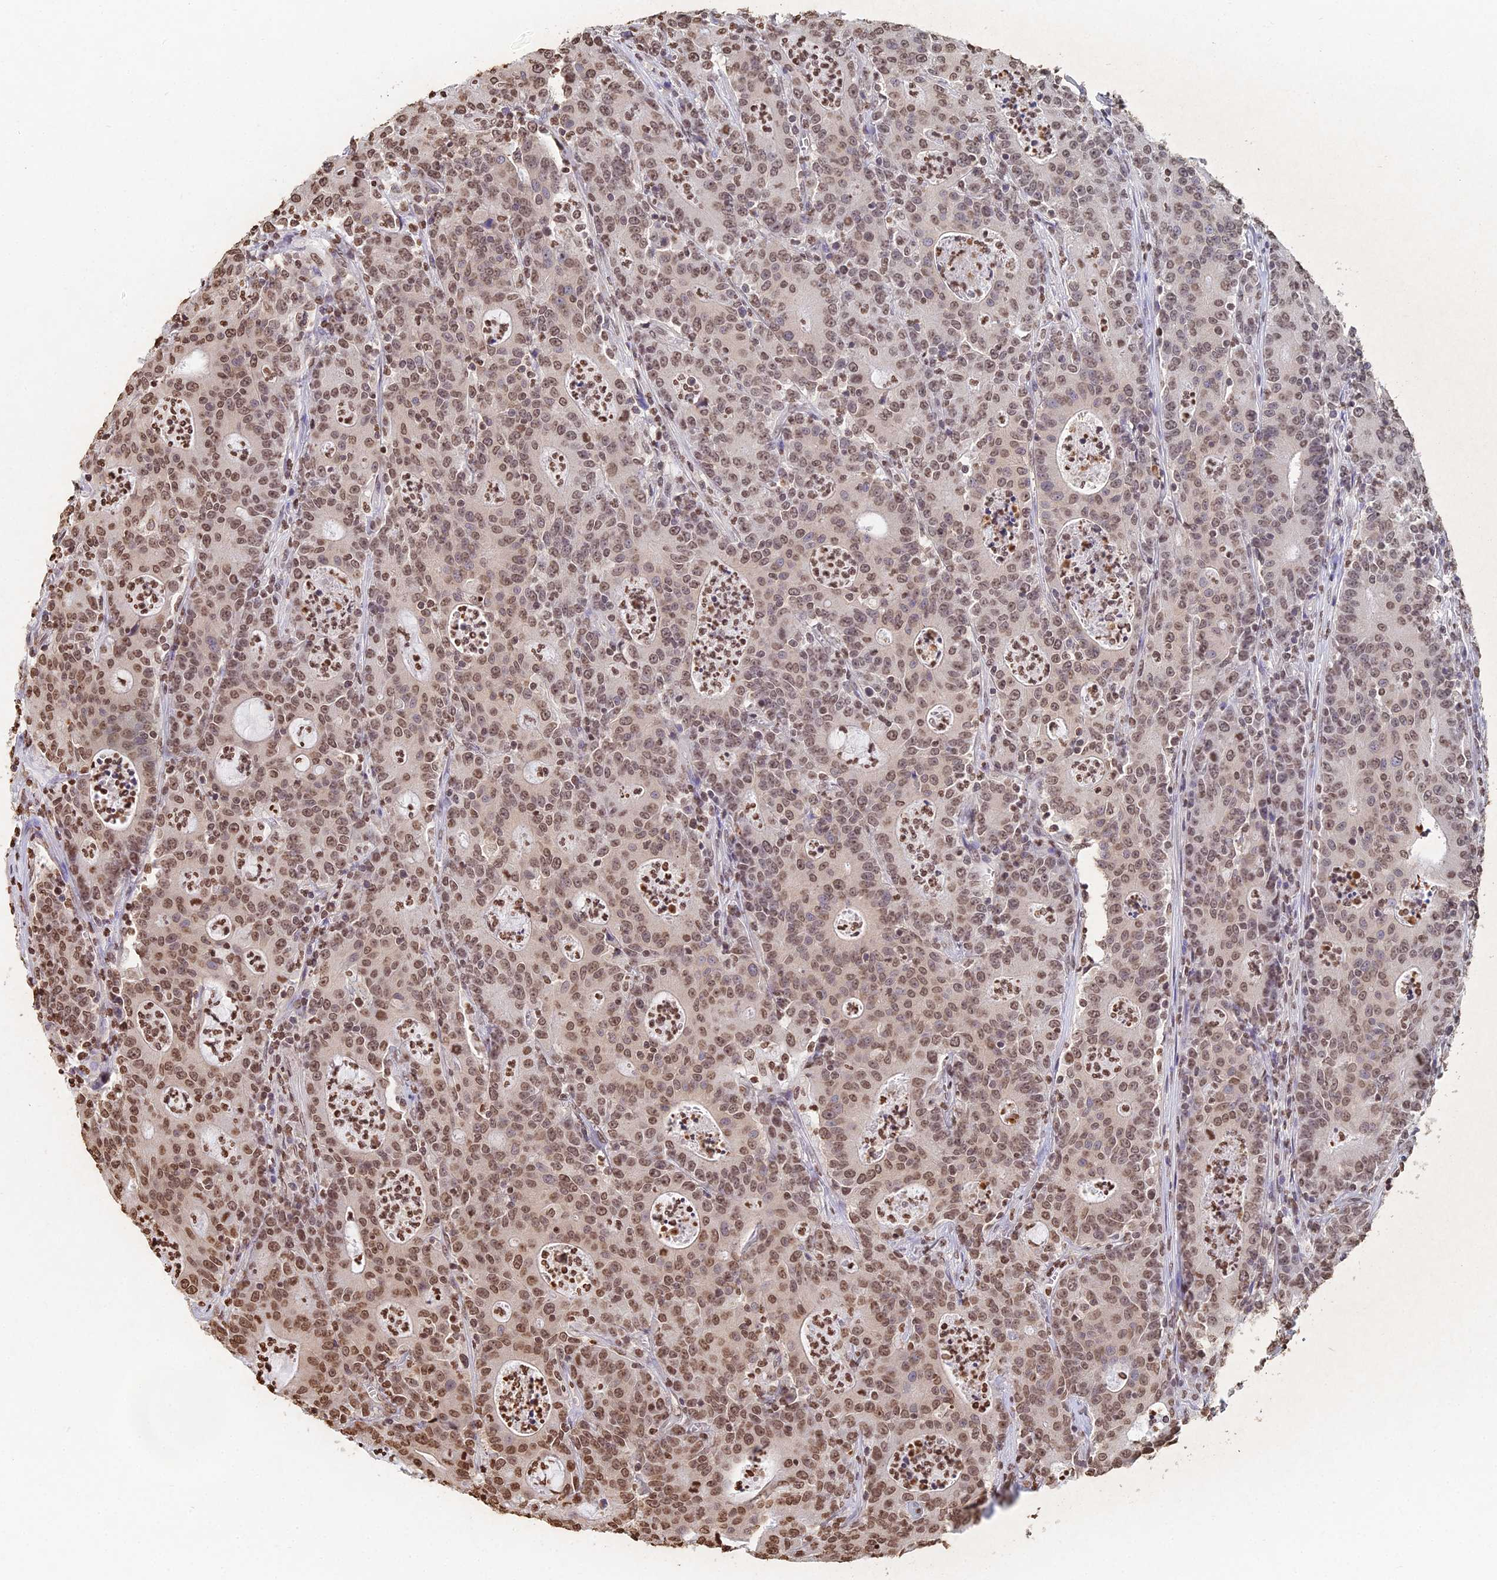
{"staining": {"intensity": "moderate", "quantity": ">75%", "location": "nuclear"}, "tissue": "colorectal cancer", "cell_type": "Tumor cells", "image_type": "cancer", "snomed": [{"axis": "morphology", "description": "Adenocarcinoma, NOS"}, {"axis": "topography", "description": "Colon"}], "caption": "This histopathology image demonstrates IHC staining of human colorectal cancer (adenocarcinoma), with medium moderate nuclear staining in about >75% of tumor cells.", "gene": "GBP3", "patient": {"sex": "male", "age": 83}}